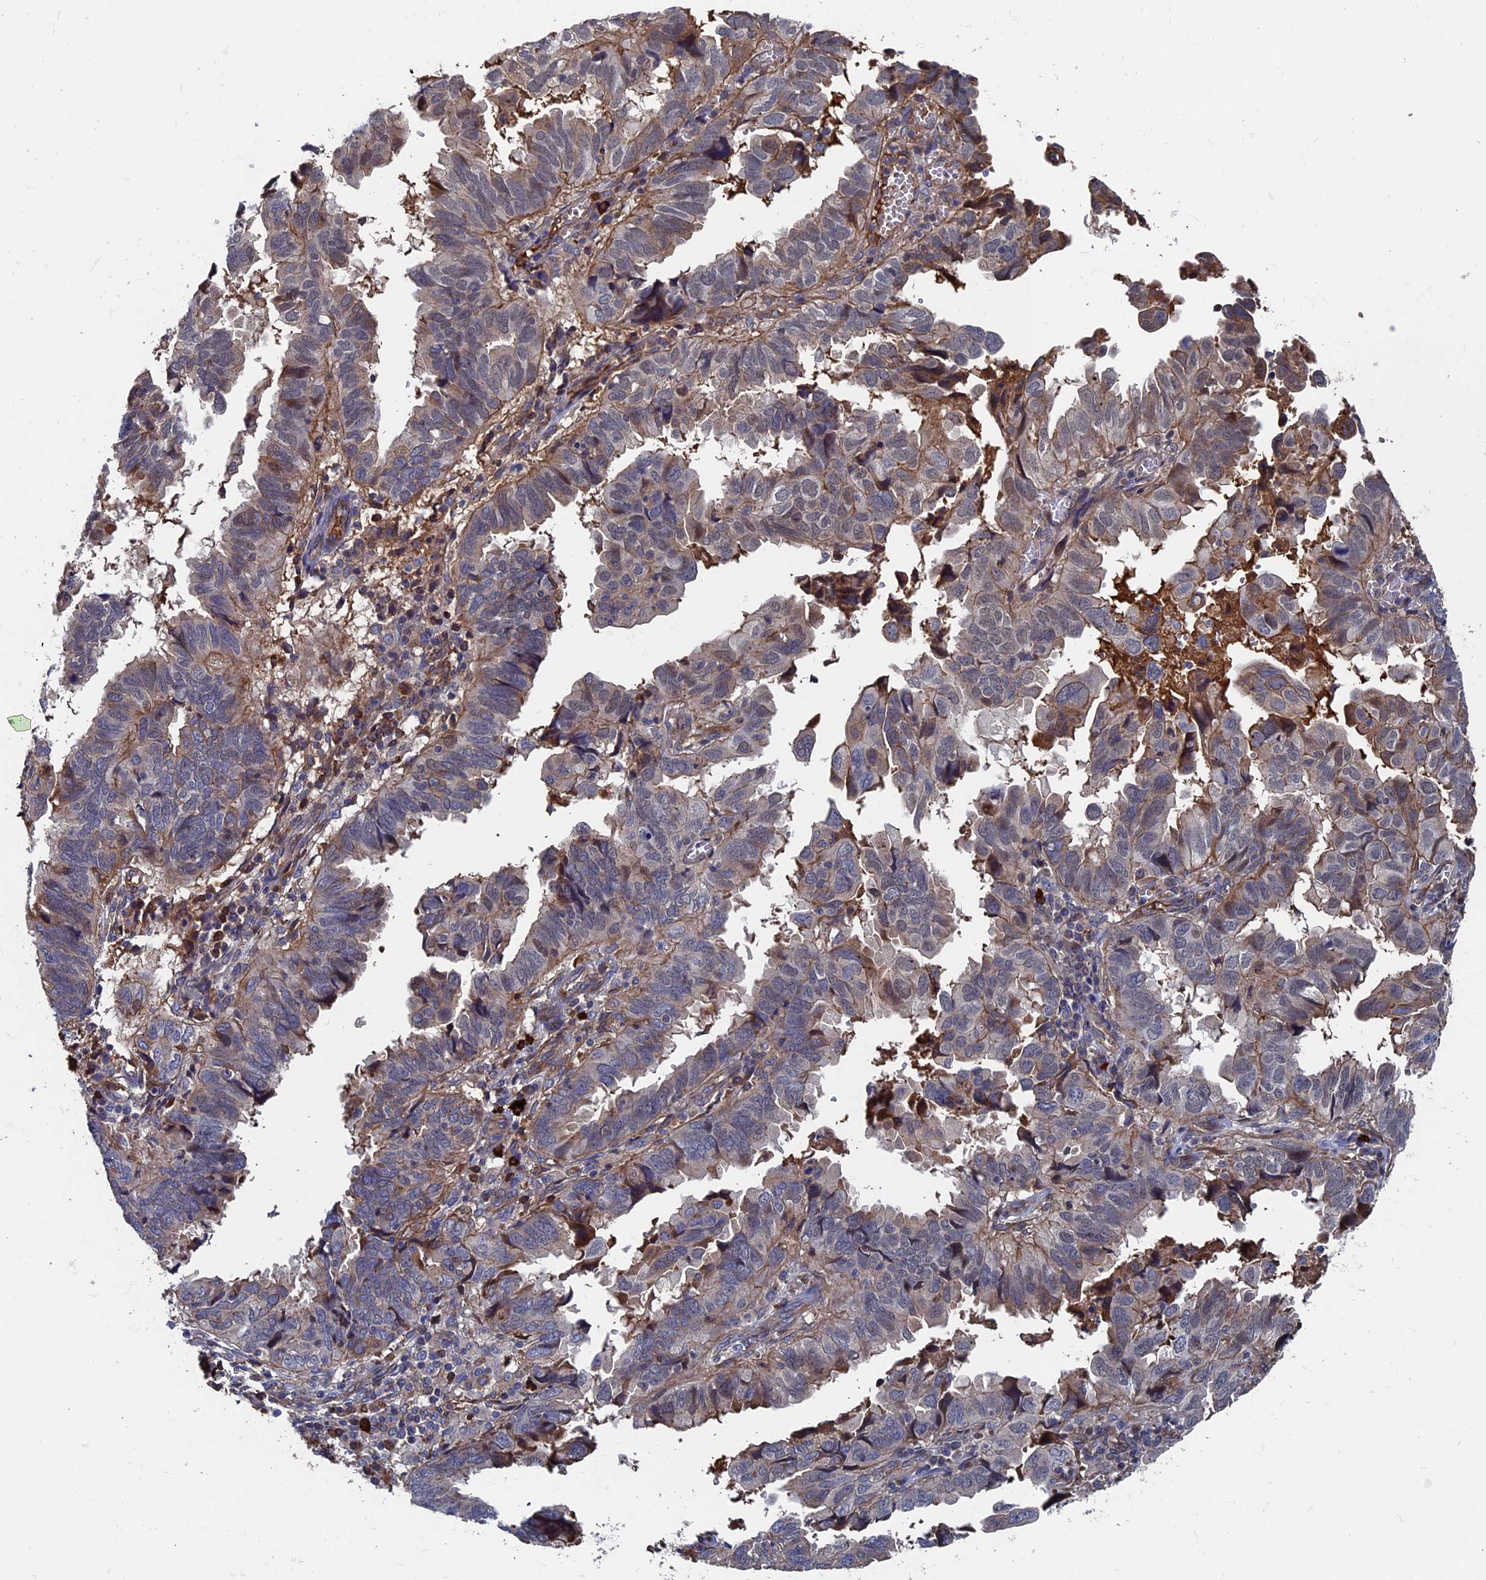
{"staining": {"intensity": "weak", "quantity": "<25%", "location": "cytoplasmic/membranous"}, "tissue": "endometrial cancer", "cell_type": "Tumor cells", "image_type": "cancer", "snomed": [{"axis": "morphology", "description": "Adenocarcinoma, NOS"}, {"axis": "topography", "description": "Uterus"}], "caption": "Tumor cells are negative for brown protein staining in endometrial cancer (adenocarcinoma). (DAB (3,3'-diaminobenzidine) immunohistochemistry, high magnification).", "gene": "RPUSD1", "patient": {"sex": "female", "age": 77}}